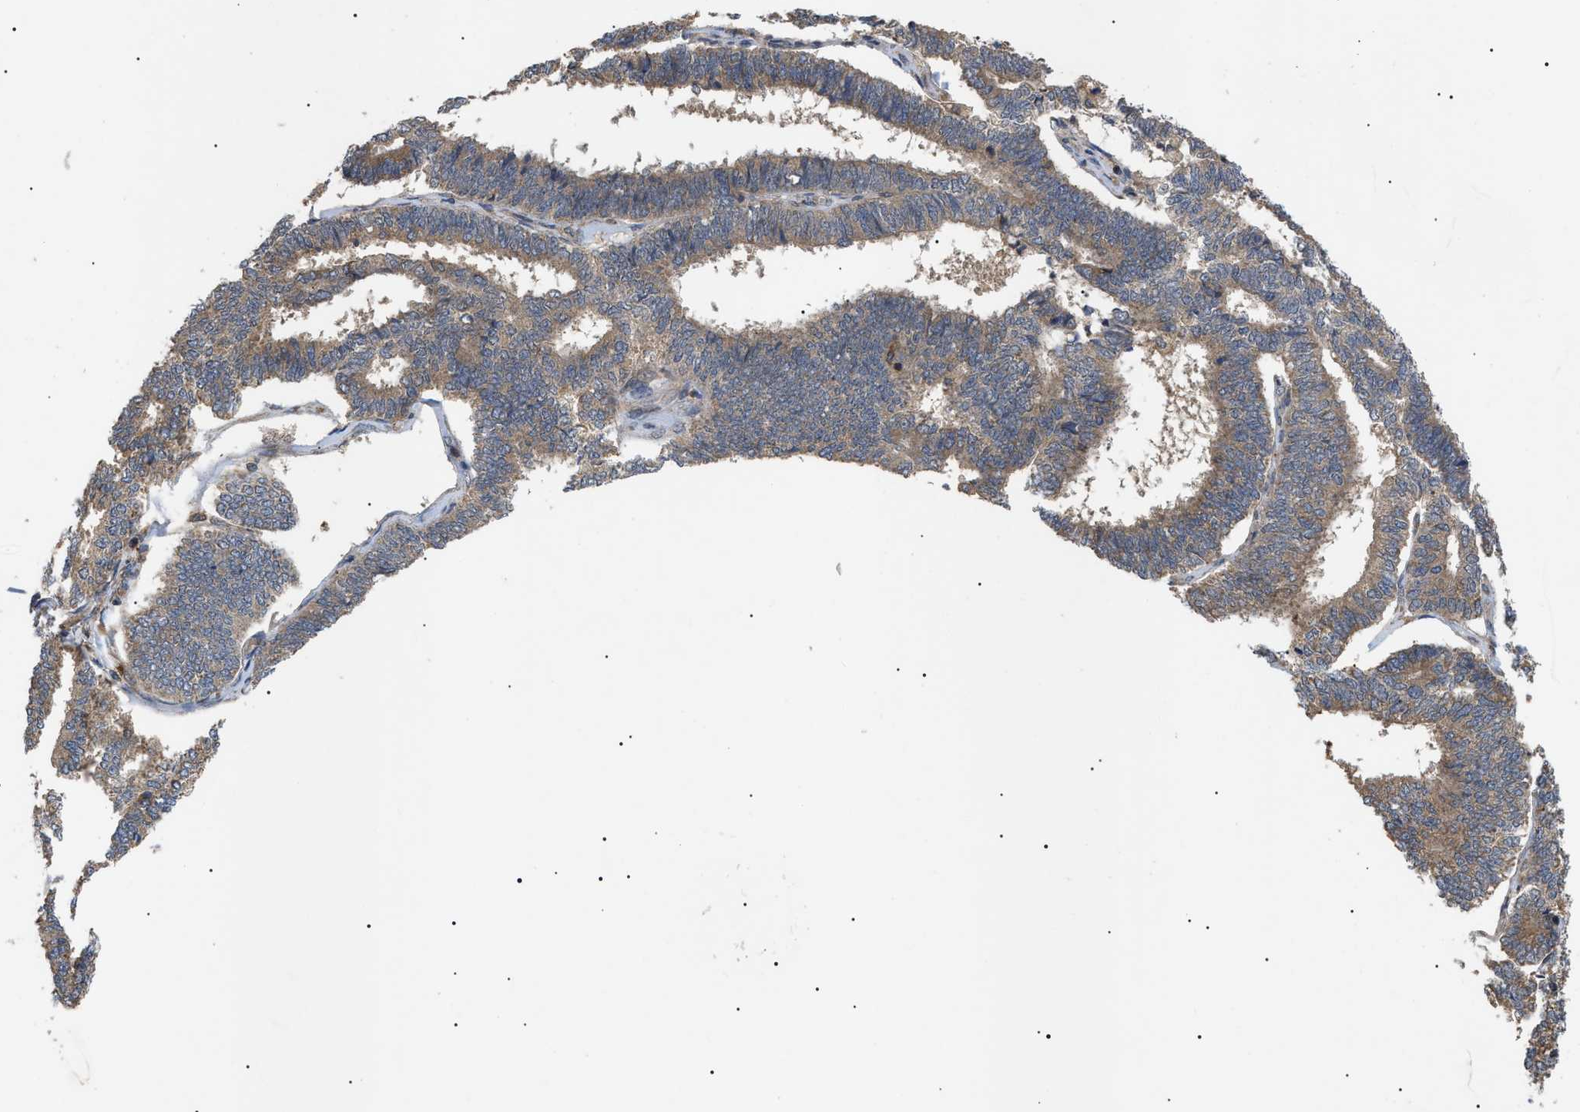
{"staining": {"intensity": "strong", "quantity": ">75%", "location": "cytoplasmic/membranous"}, "tissue": "endometrial cancer", "cell_type": "Tumor cells", "image_type": "cancer", "snomed": [{"axis": "morphology", "description": "Adenocarcinoma, NOS"}, {"axis": "topography", "description": "Endometrium"}], "caption": "A histopathology image of human endometrial adenocarcinoma stained for a protein demonstrates strong cytoplasmic/membranous brown staining in tumor cells. (IHC, brightfield microscopy, high magnification).", "gene": "ASTL", "patient": {"sex": "female", "age": 70}}